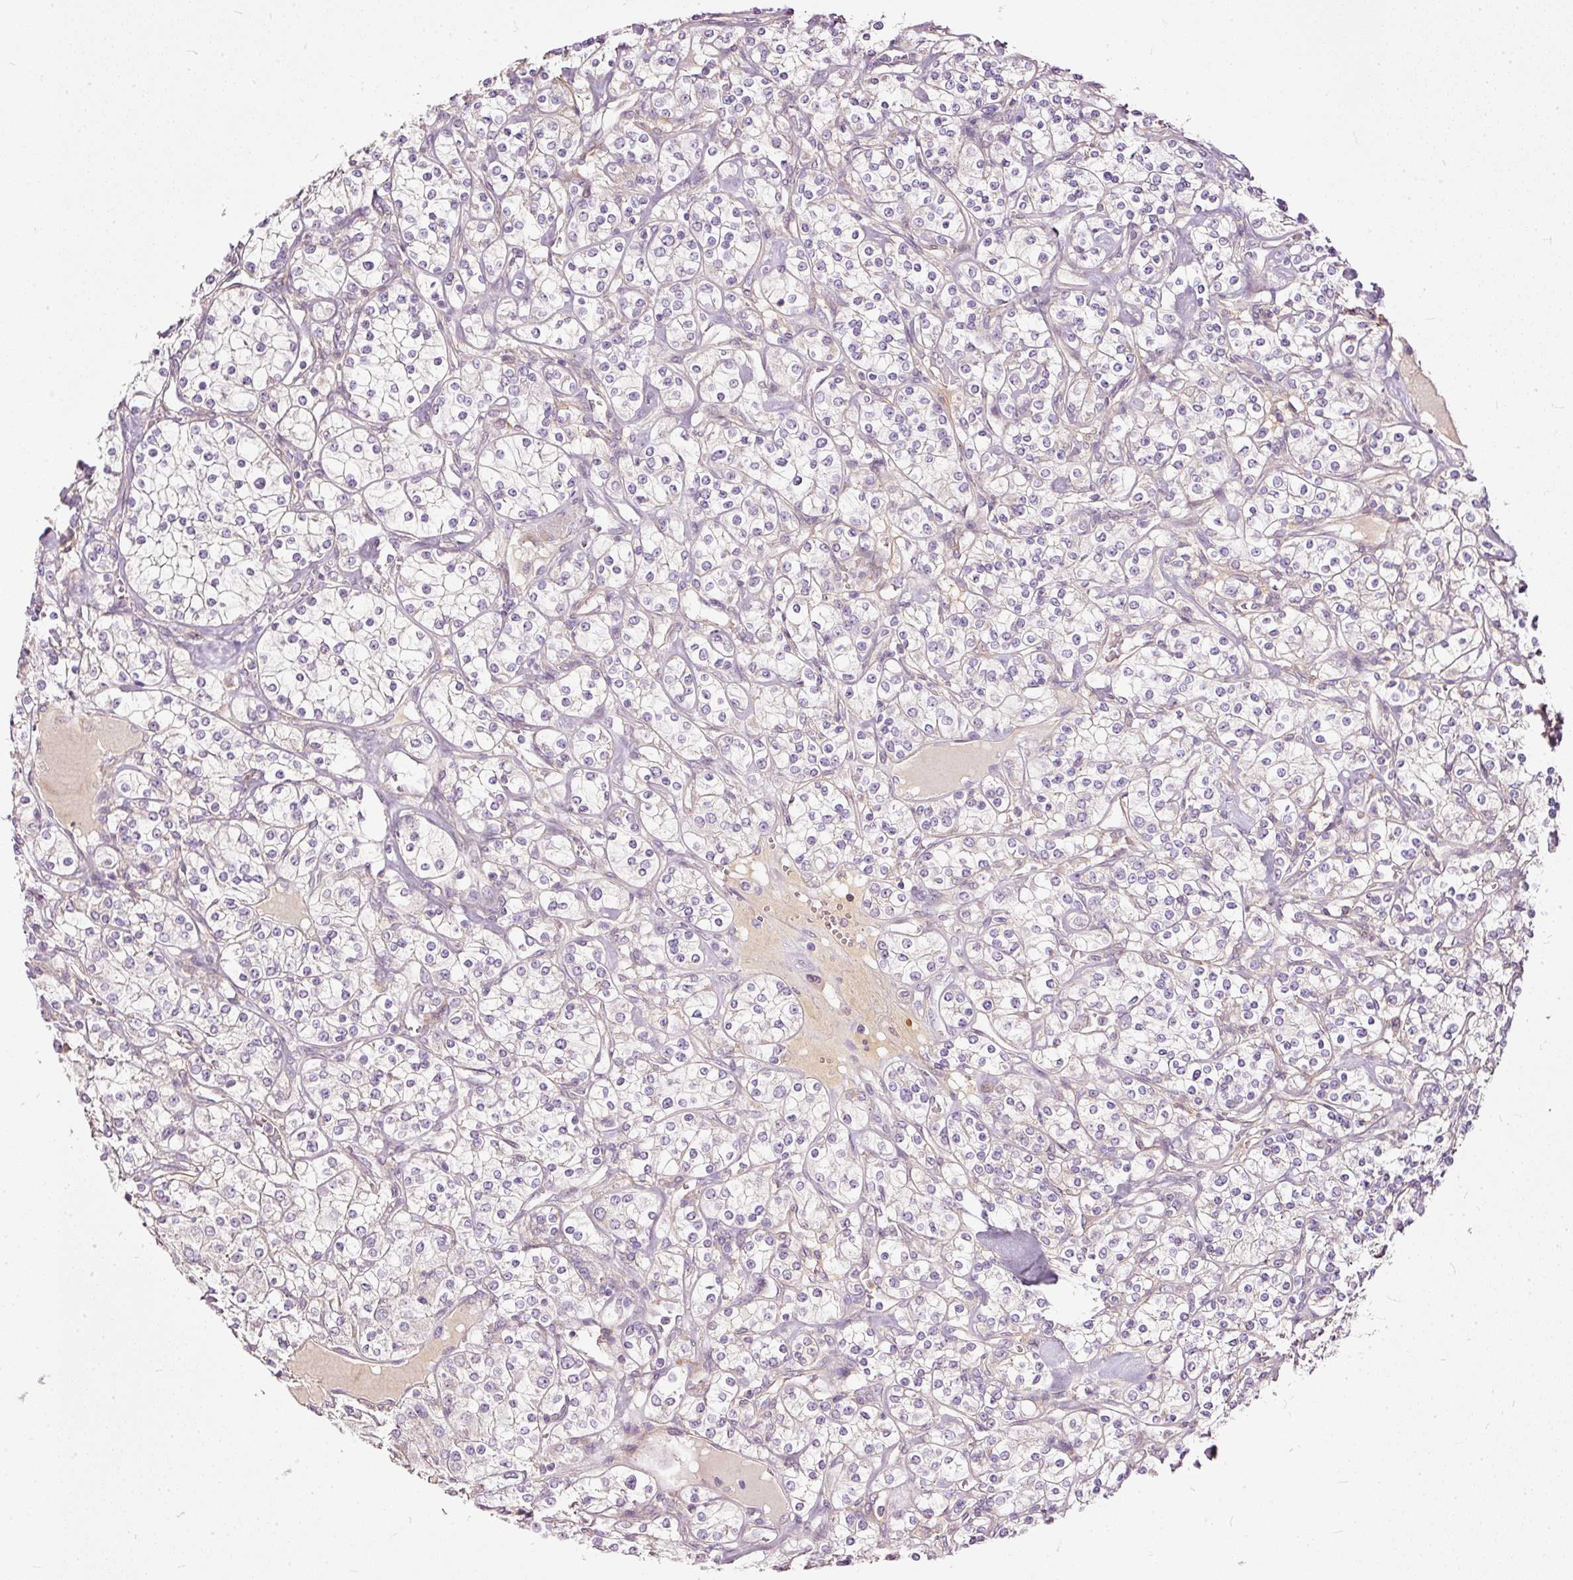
{"staining": {"intensity": "negative", "quantity": "none", "location": "none"}, "tissue": "renal cancer", "cell_type": "Tumor cells", "image_type": "cancer", "snomed": [{"axis": "morphology", "description": "Adenocarcinoma, NOS"}, {"axis": "topography", "description": "Kidney"}], "caption": "This is a histopathology image of IHC staining of adenocarcinoma (renal), which shows no staining in tumor cells.", "gene": "PAQR9", "patient": {"sex": "male", "age": 77}}